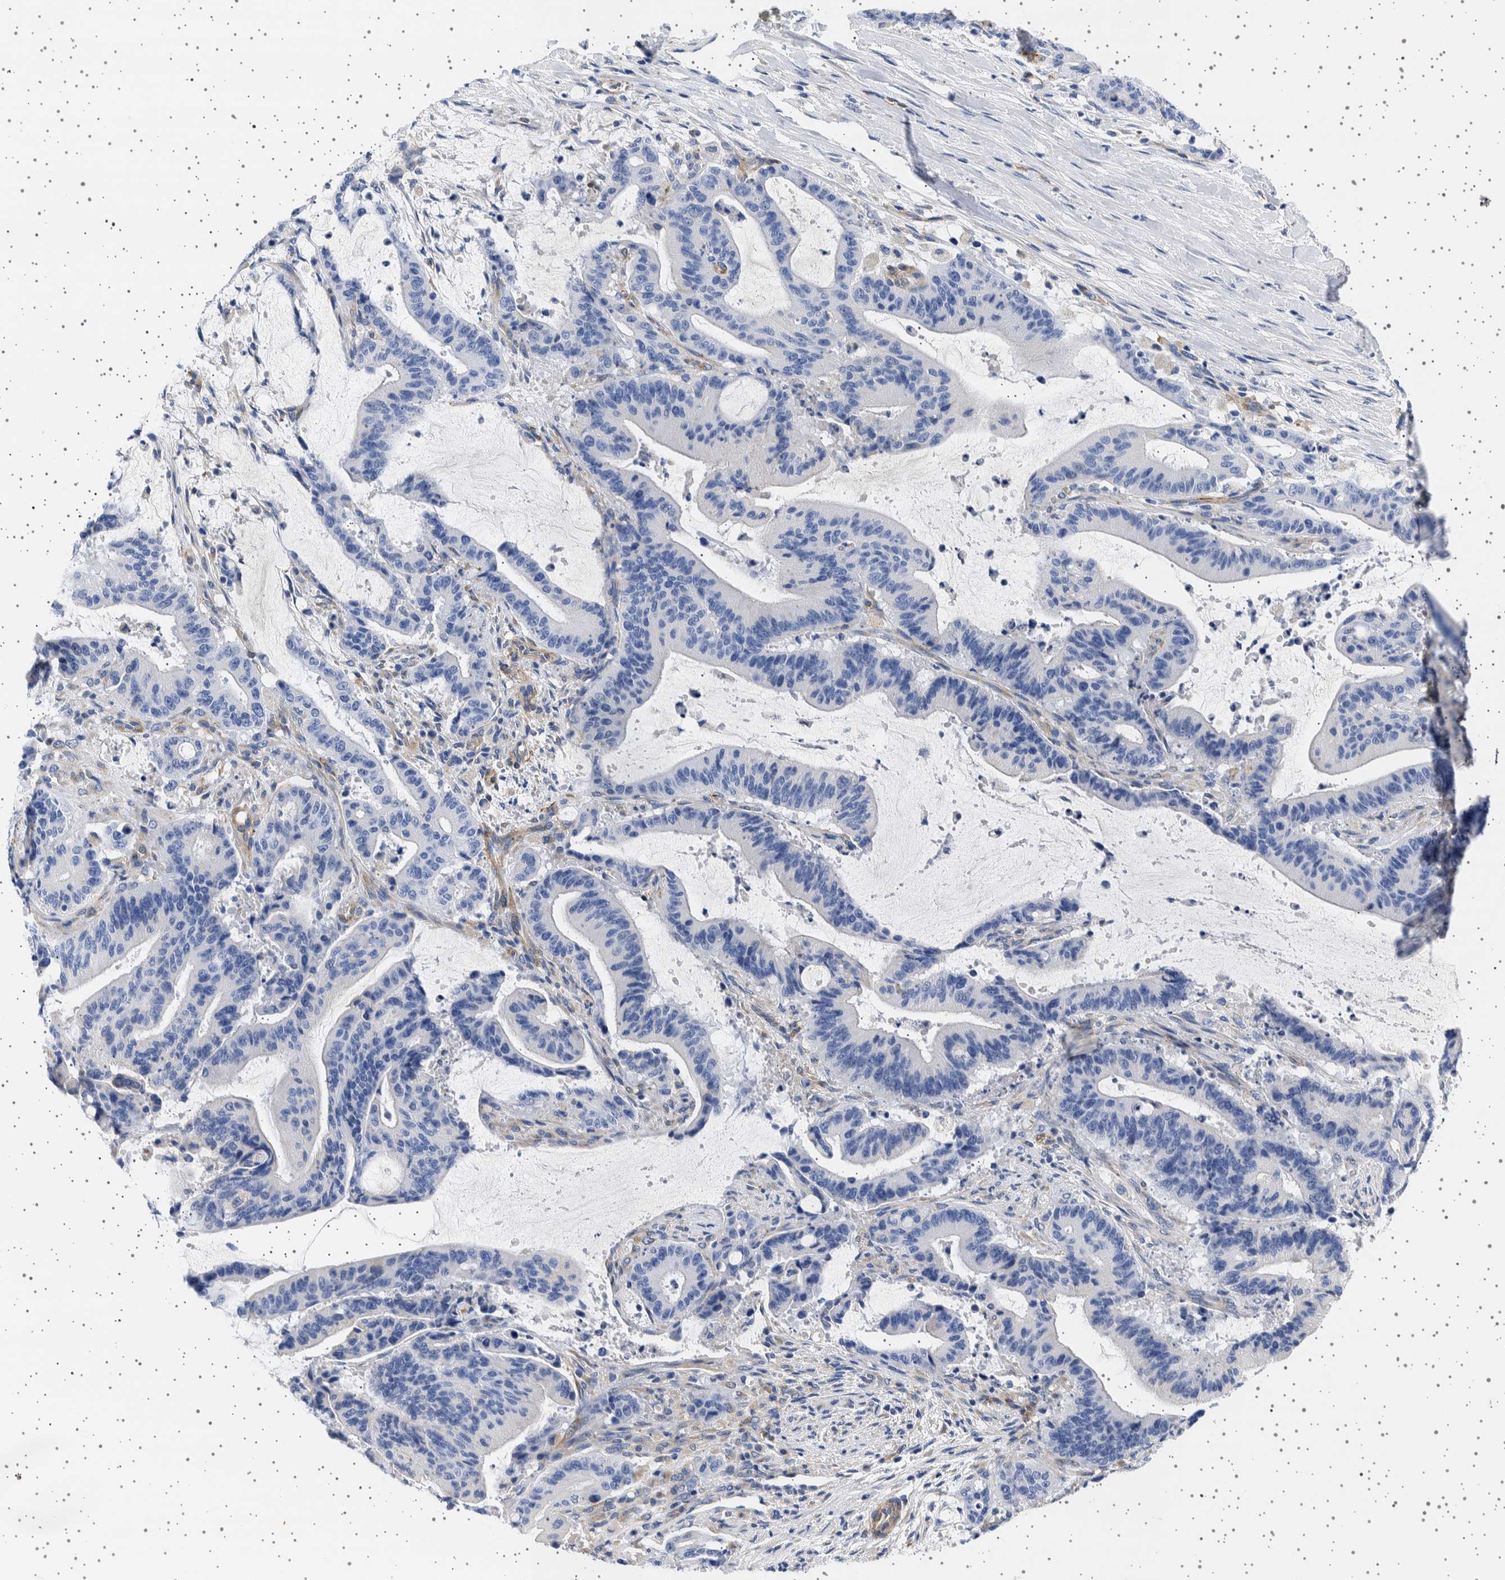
{"staining": {"intensity": "negative", "quantity": "none", "location": "none"}, "tissue": "liver cancer", "cell_type": "Tumor cells", "image_type": "cancer", "snomed": [{"axis": "morphology", "description": "Normal tissue, NOS"}, {"axis": "morphology", "description": "Cholangiocarcinoma"}, {"axis": "topography", "description": "Liver"}, {"axis": "topography", "description": "Peripheral nerve tissue"}], "caption": "Human liver cancer stained for a protein using IHC displays no positivity in tumor cells.", "gene": "SEPTIN4", "patient": {"sex": "female", "age": 73}}